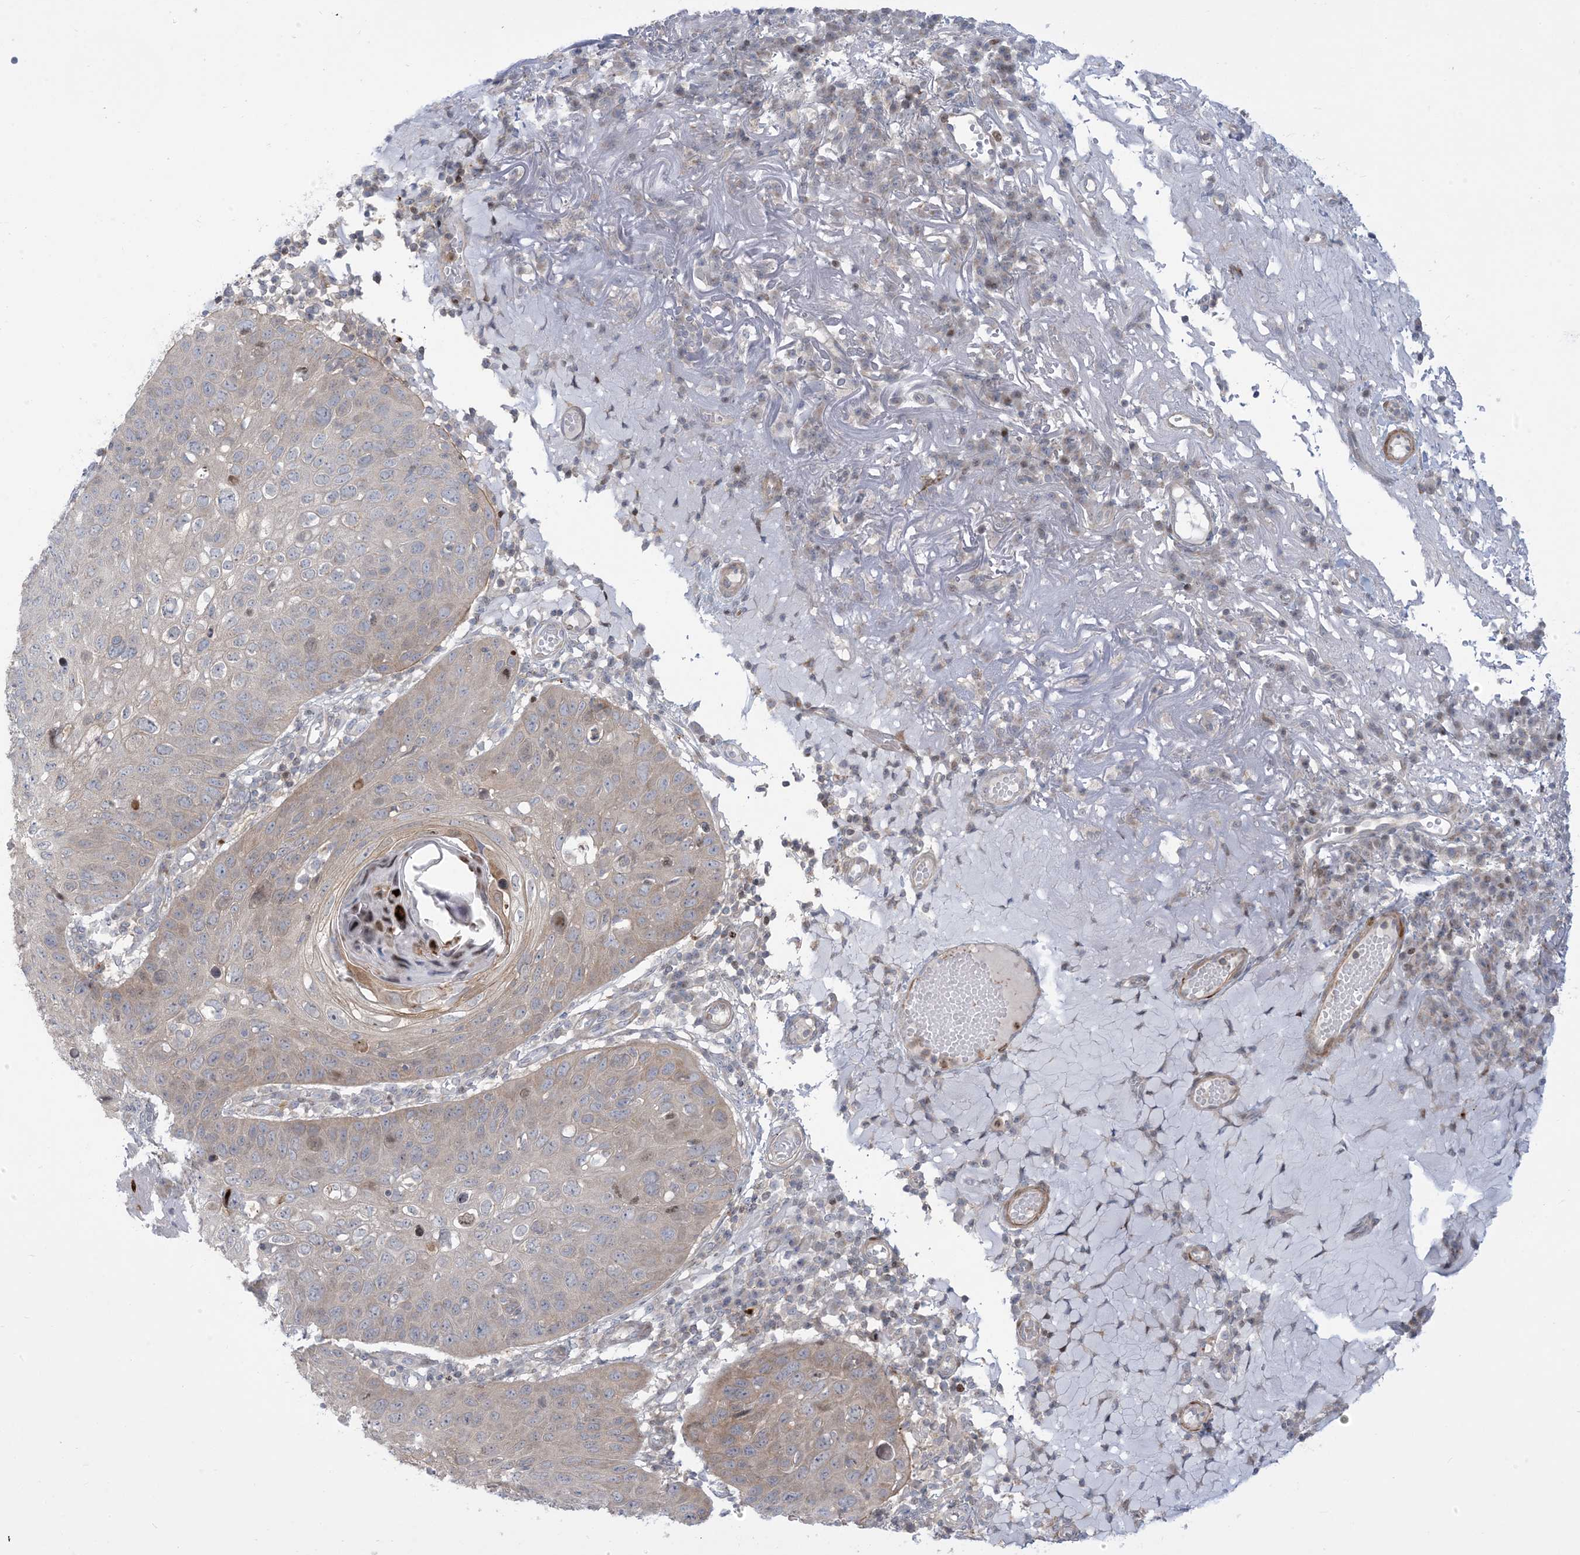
{"staining": {"intensity": "weak", "quantity": "25%-75%", "location": "cytoplasmic/membranous"}, "tissue": "skin cancer", "cell_type": "Tumor cells", "image_type": "cancer", "snomed": [{"axis": "morphology", "description": "Squamous cell carcinoma, NOS"}, {"axis": "topography", "description": "Skin"}], "caption": "A photomicrograph of human skin cancer stained for a protein displays weak cytoplasmic/membranous brown staining in tumor cells.", "gene": "AFTPH", "patient": {"sex": "female", "age": 90}}